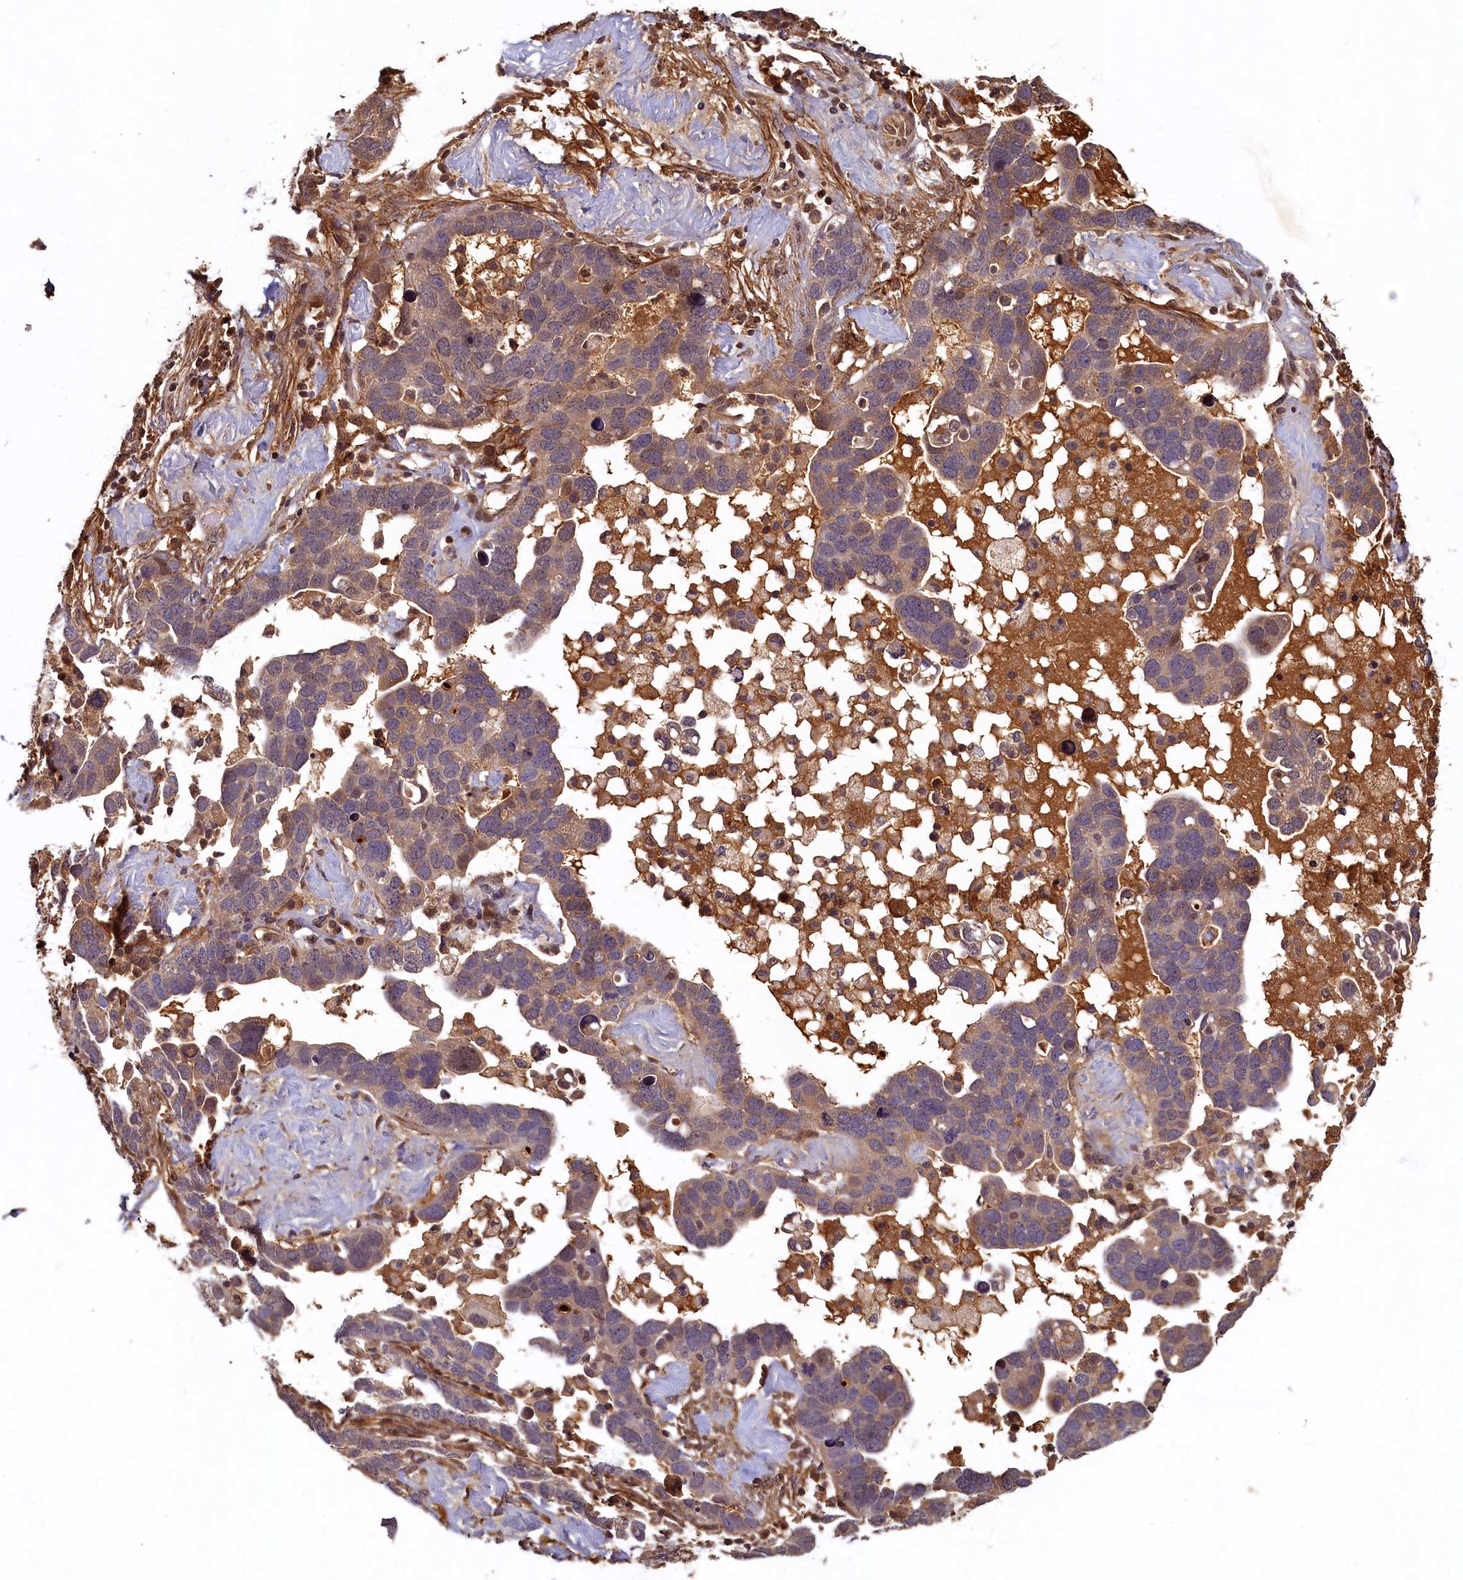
{"staining": {"intensity": "weak", "quantity": "25%-75%", "location": "cytoplasmic/membranous"}, "tissue": "ovarian cancer", "cell_type": "Tumor cells", "image_type": "cancer", "snomed": [{"axis": "morphology", "description": "Cystadenocarcinoma, serous, NOS"}, {"axis": "topography", "description": "Ovary"}], "caption": "This micrograph shows IHC staining of ovarian cancer (serous cystadenocarcinoma), with low weak cytoplasmic/membranous positivity in approximately 25%-75% of tumor cells.", "gene": "LCMT2", "patient": {"sex": "female", "age": 54}}